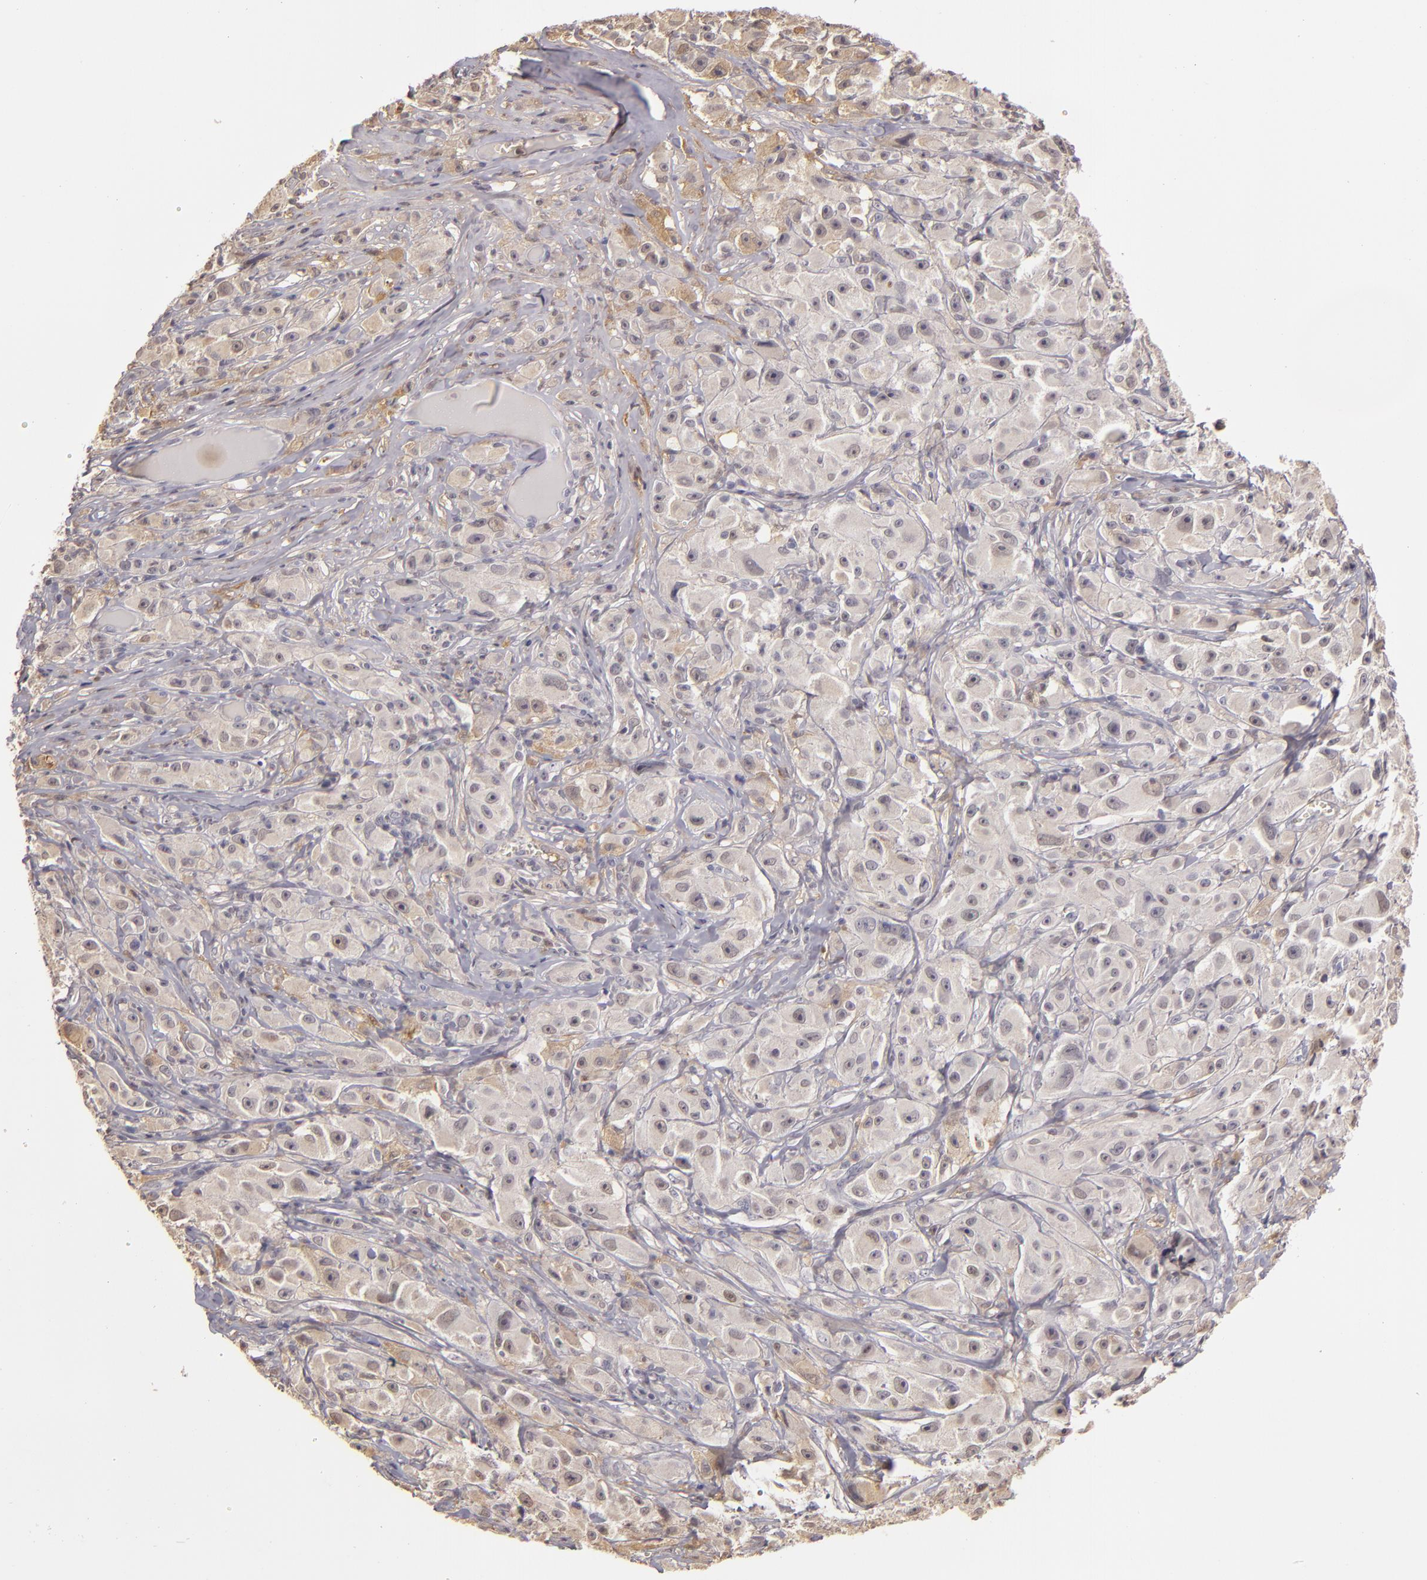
{"staining": {"intensity": "weak", "quantity": ">75%", "location": "cytoplasmic/membranous"}, "tissue": "melanoma", "cell_type": "Tumor cells", "image_type": "cancer", "snomed": [{"axis": "morphology", "description": "Malignant melanoma, NOS"}, {"axis": "topography", "description": "Skin"}], "caption": "High-magnification brightfield microscopy of malignant melanoma stained with DAB (3,3'-diaminobenzidine) (brown) and counterstained with hematoxylin (blue). tumor cells exhibit weak cytoplasmic/membranous staining is seen in about>75% of cells.", "gene": "LRG1", "patient": {"sex": "male", "age": 56}}